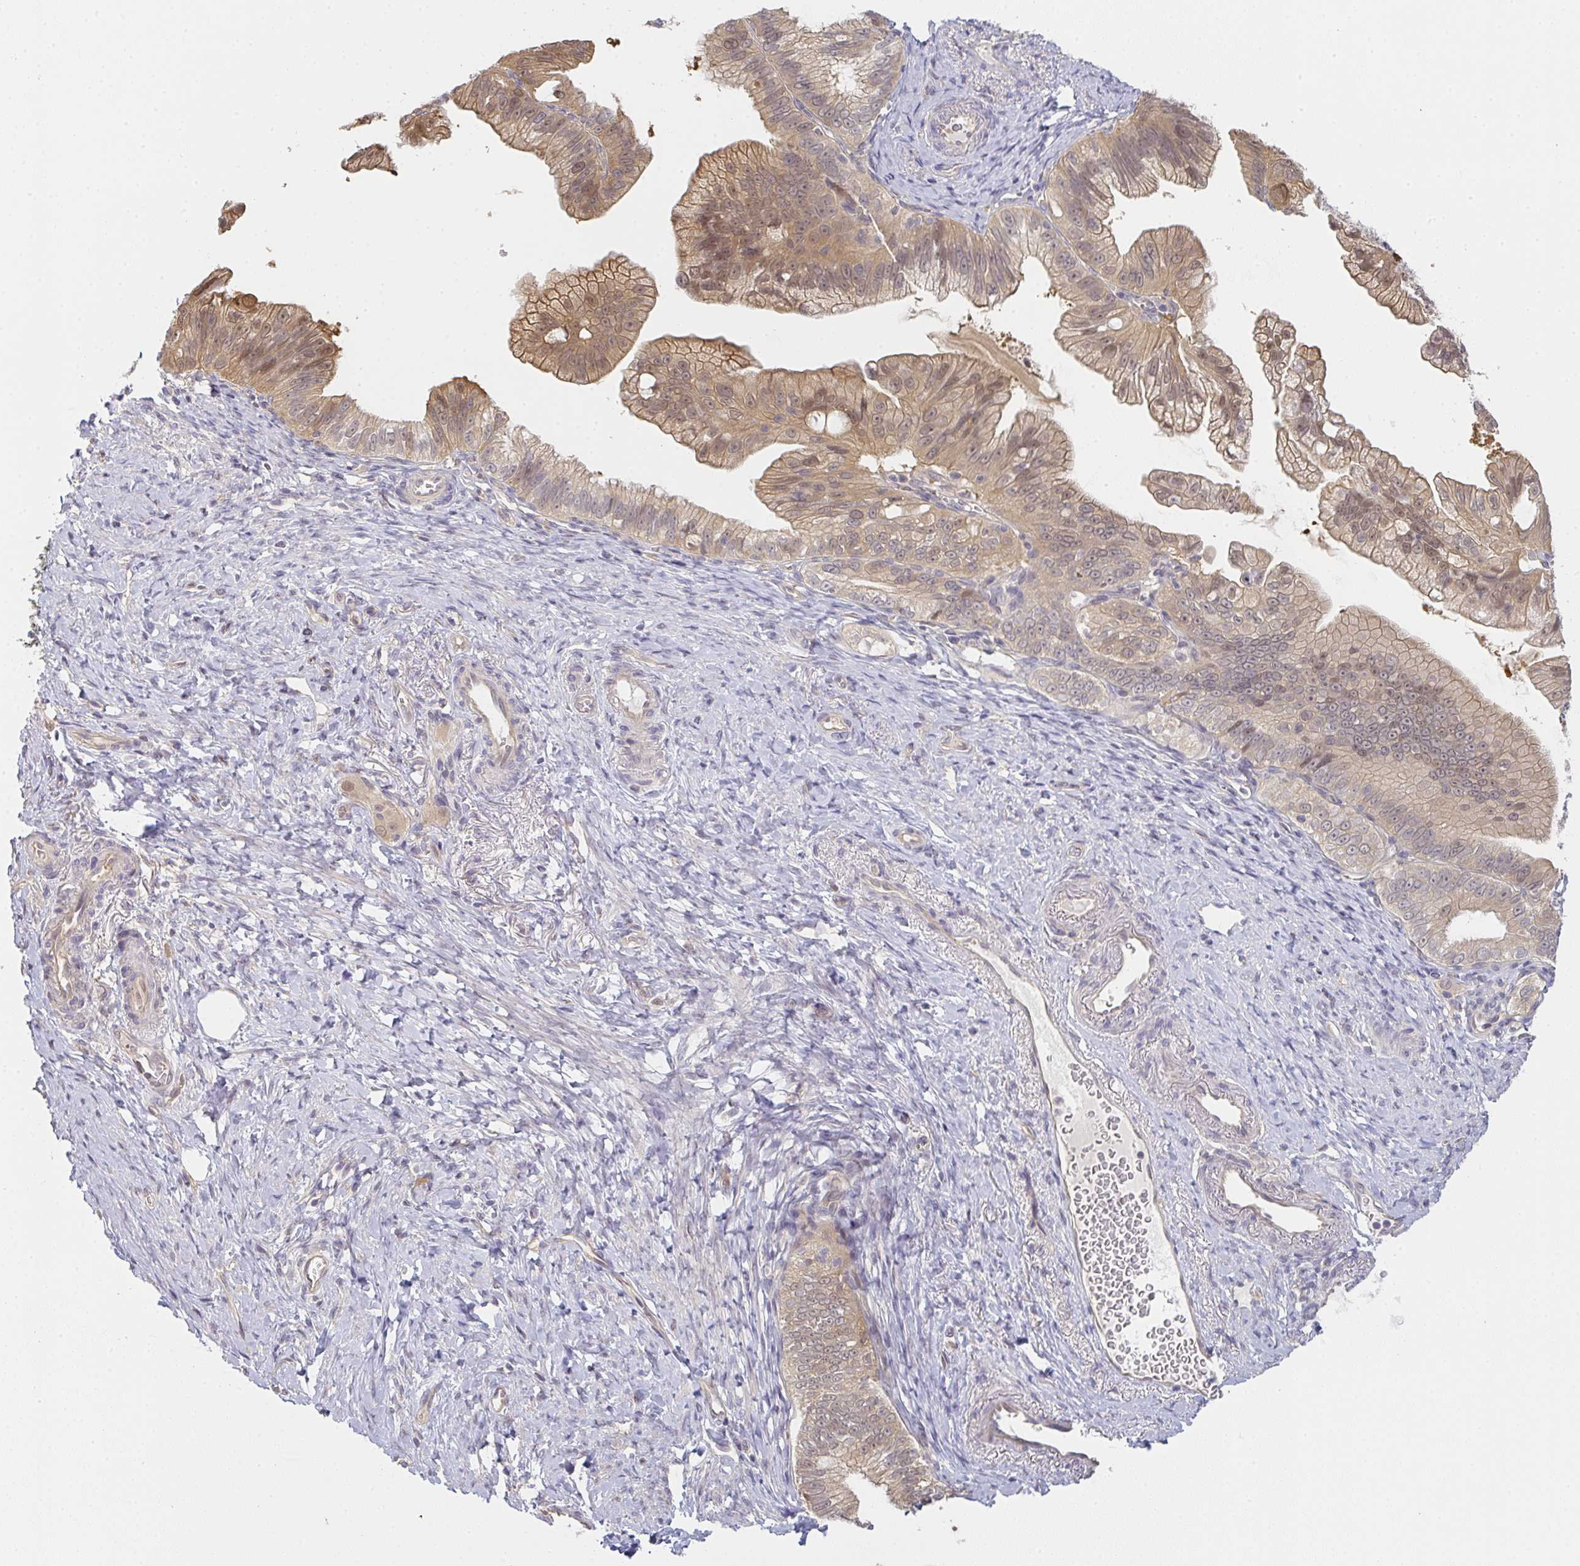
{"staining": {"intensity": "moderate", "quantity": ">75%", "location": "cytoplasmic/membranous"}, "tissue": "pancreatic cancer", "cell_type": "Tumor cells", "image_type": "cancer", "snomed": [{"axis": "morphology", "description": "Adenocarcinoma, NOS"}, {"axis": "topography", "description": "Pancreas"}], "caption": "Adenocarcinoma (pancreatic) stained with a brown dye exhibits moderate cytoplasmic/membranous positive staining in approximately >75% of tumor cells.", "gene": "GSDMB", "patient": {"sex": "male", "age": 70}}